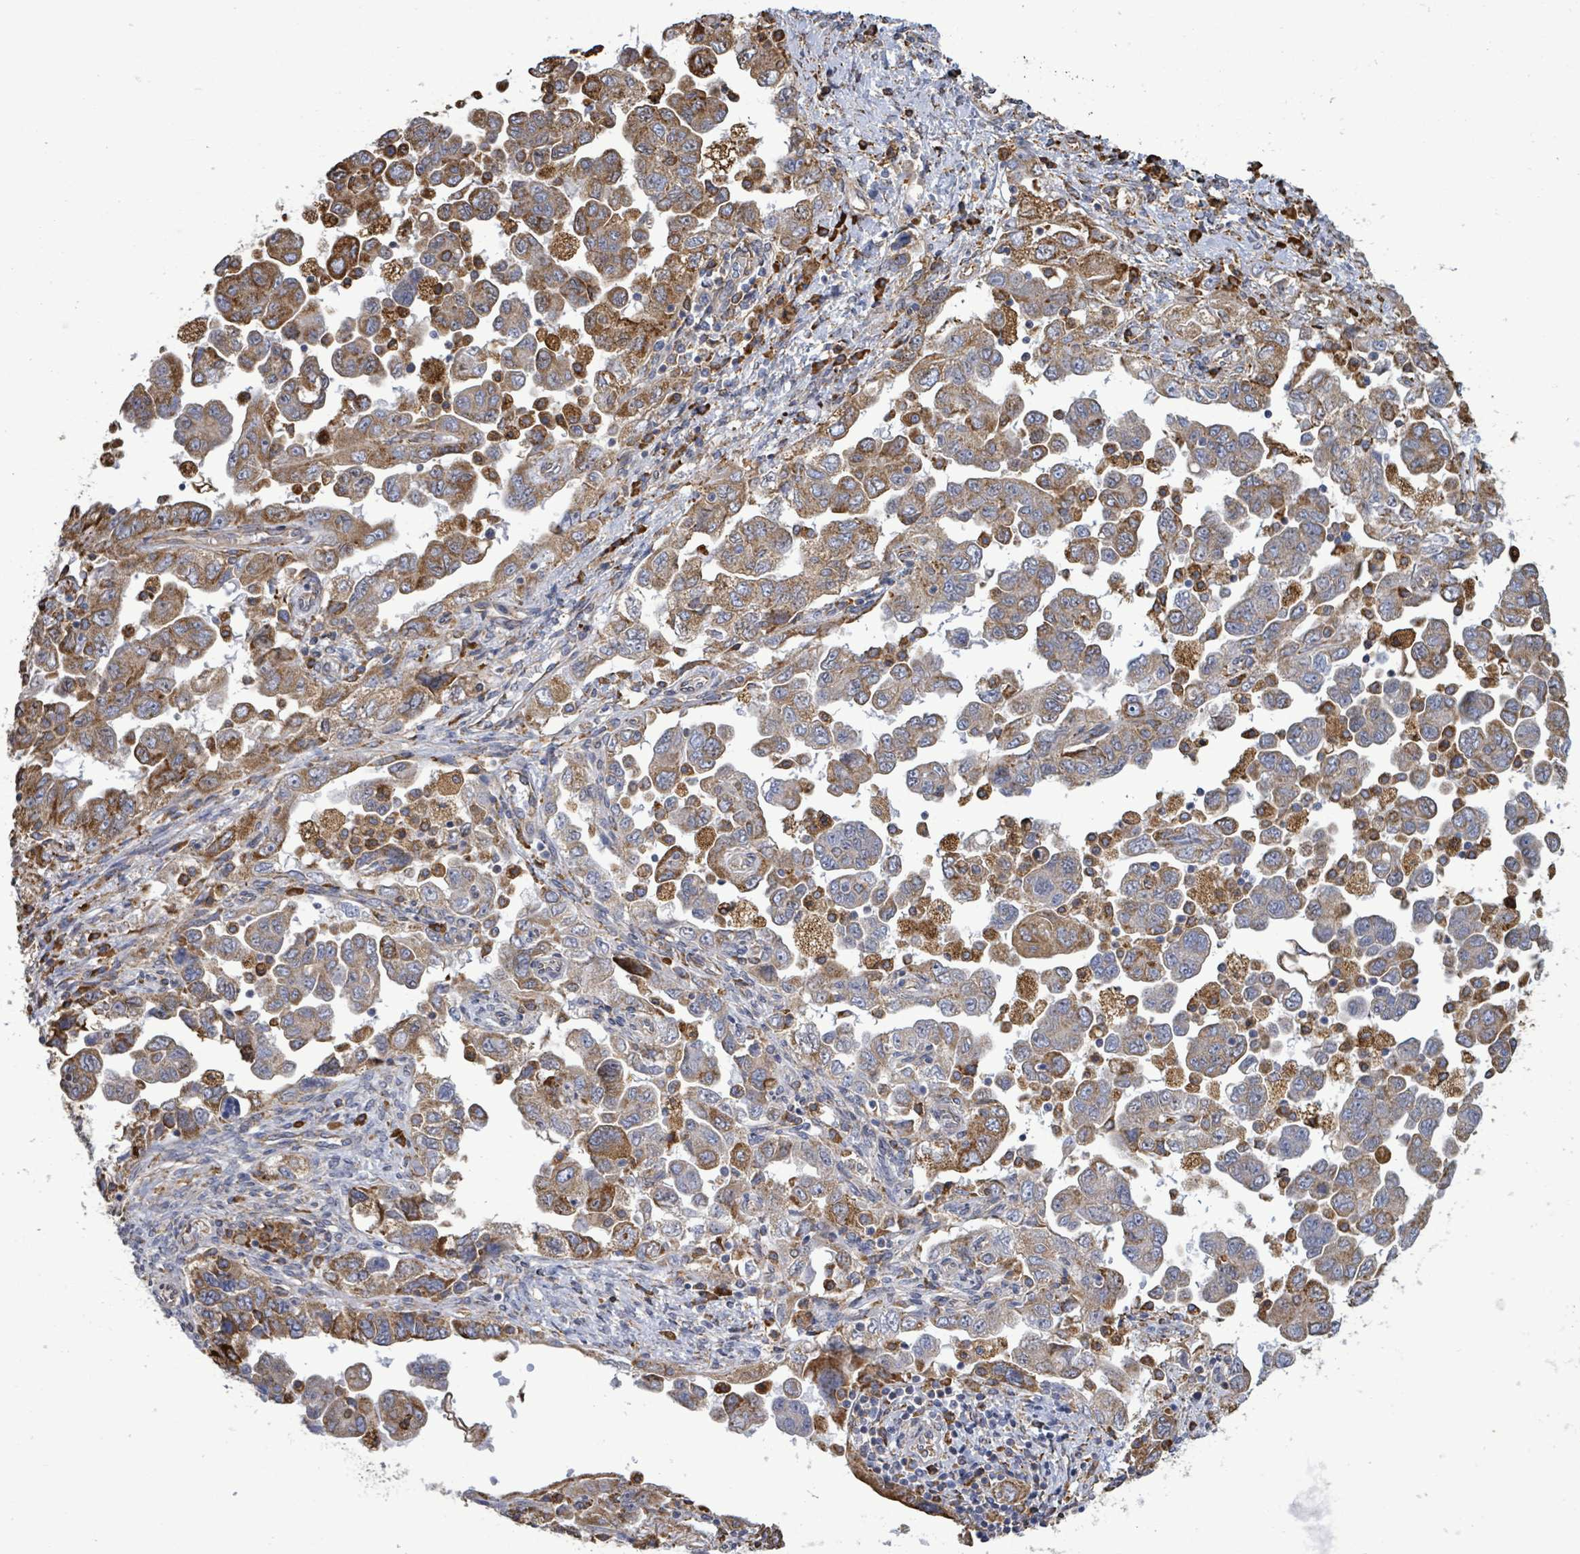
{"staining": {"intensity": "moderate", "quantity": ">75%", "location": "cytoplasmic/membranous"}, "tissue": "ovarian cancer", "cell_type": "Tumor cells", "image_type": "cancer", "snomed": [{"axis": "morphology", "description": "Carcinoma, NOS"}, {"axis": "morphology", "description": "Cystadenocarcinoma, serous, NOS"}, {"axis": "topography", "description": "Ovary"}], "caption": "About >75% of tumor cells in human ovarian cancer show moderate cytoplasmic/membranous protein expression as visualized by brown immunohistochemical staining.", "gene": "RFPL4A", "patient": {"sex": "female", "age": 69}}